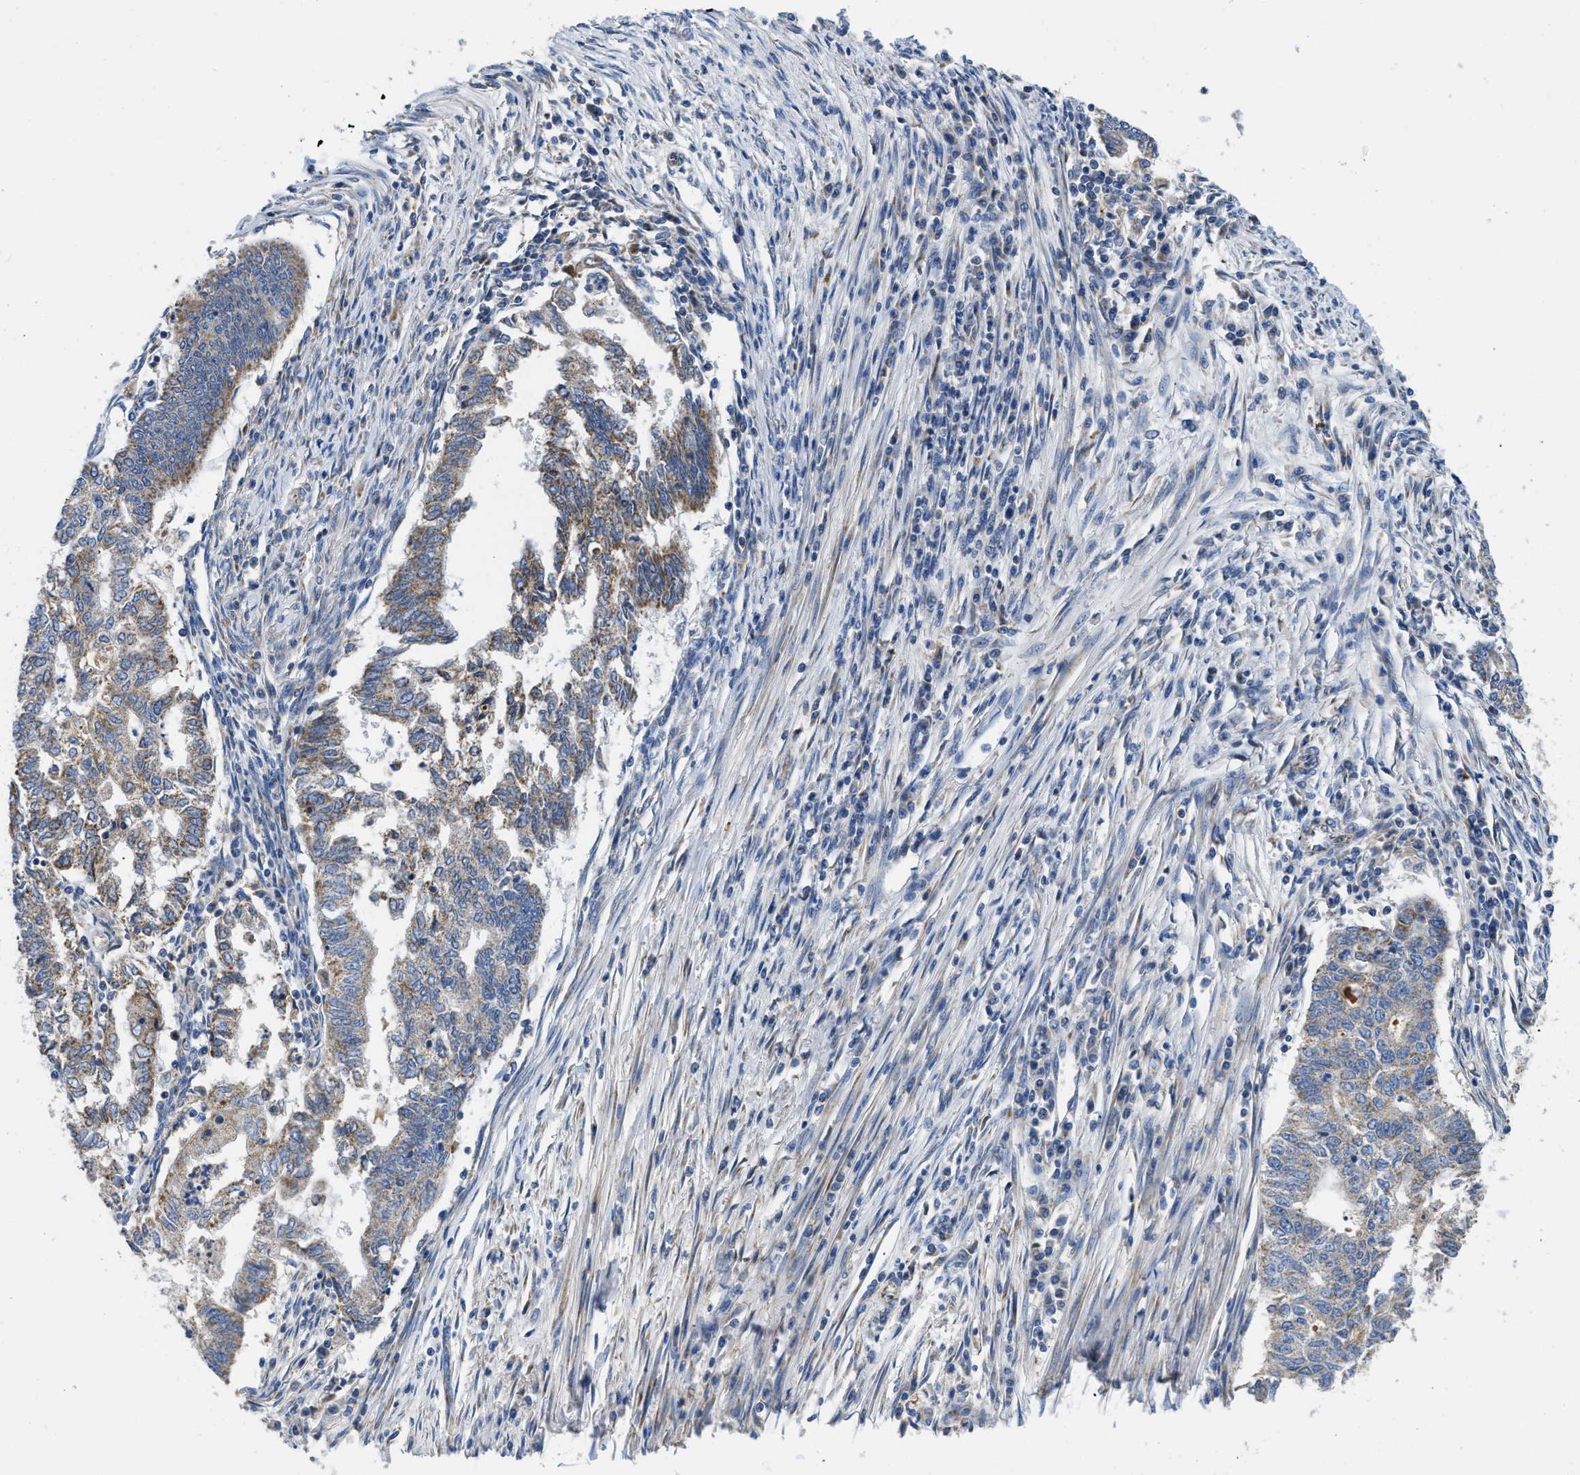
{"staining": {"intensity": "moderate", "quantity": ">75%", "location": "cytoplasmic/membranous"}, "tissue": "endometrial cancer", "cell_type": "Tumor cells", "image_type": "cancer", "snomed": [{"axis": "morphology", "description": "Polyp, NOS"}, {"axis": "morphology", "description": "Adenocarcinoma, NOS"}, {"axis": "morphology", "description": "Adenoma, NOS"}, {"axis": "topography", "description": "Endometrium"}], "caption": "Endometrial cancer (polyp) stained with DAB (3,3'-diaminobenzidine) immunohistochemistry demonstrates medium levels of moderate cytoplasmic/membranous expression in about >75% of tumor cells.", "gene": "SLC25A13", "patient": {"sex": "female", "age": 79}}